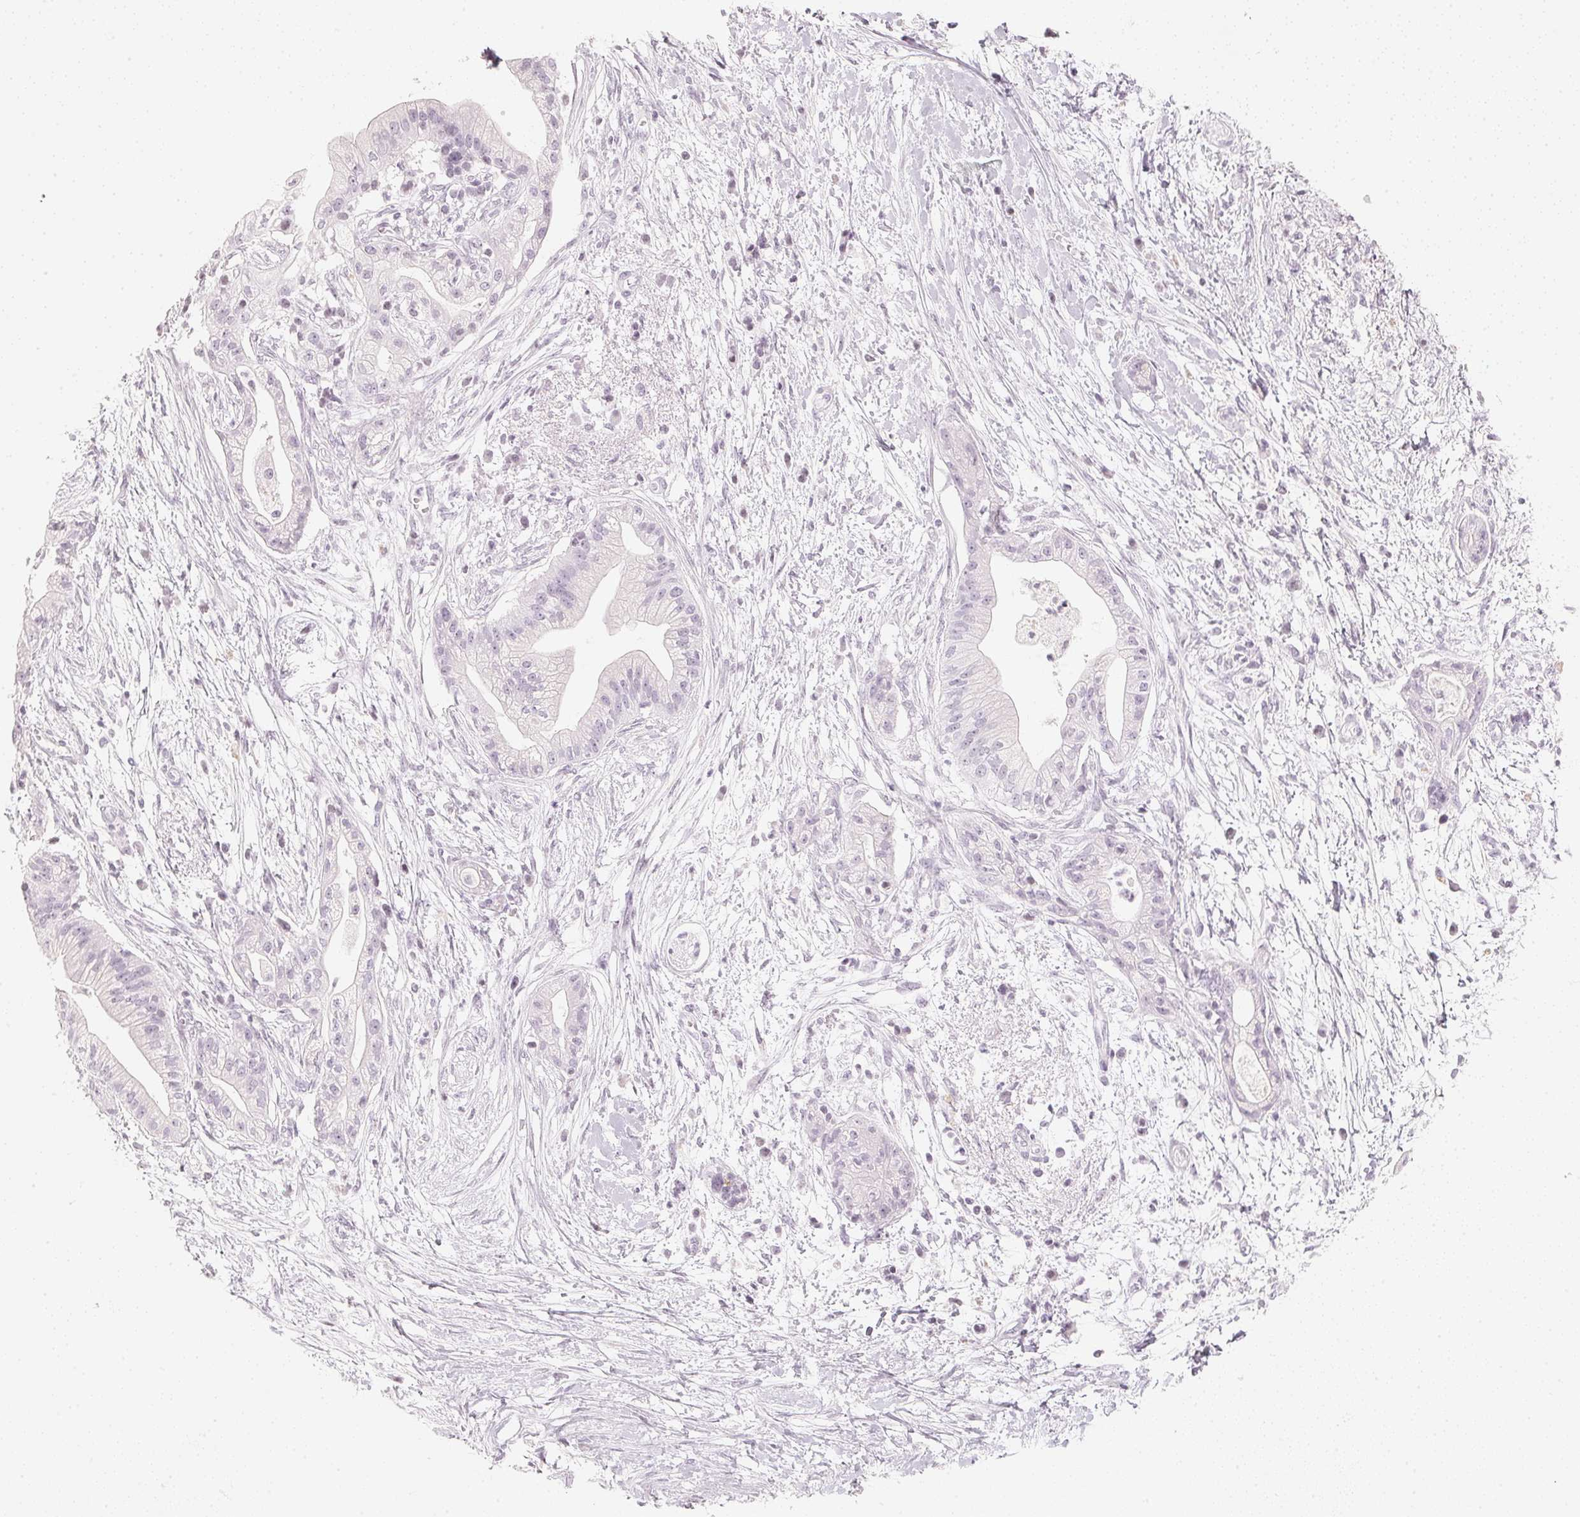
{"staining": {"intensity": "negative", "quantity": "none", "location": "none"}, "tissue": "pancreatic cancer", "cell_type": "Tumor cells", "image_type": "cancer", "snomed": [{"axis": "morphology", "description": "Normal tissue, NOS"}, {"axis": "morphology", "description": "Adenocarcinoma, NOS"}, {"axis": "topography", "description": "Lymph node"}, {"axis": "topography", "description": "Pancreas"}], "caption": "The immunohistochemistry photomicrograph has no significant staining in tumor cells of adenocarcinoma (pancreatic) tissue.", "gene": "SLC22A8", "patient": {"sex": "female", "age": 58}}